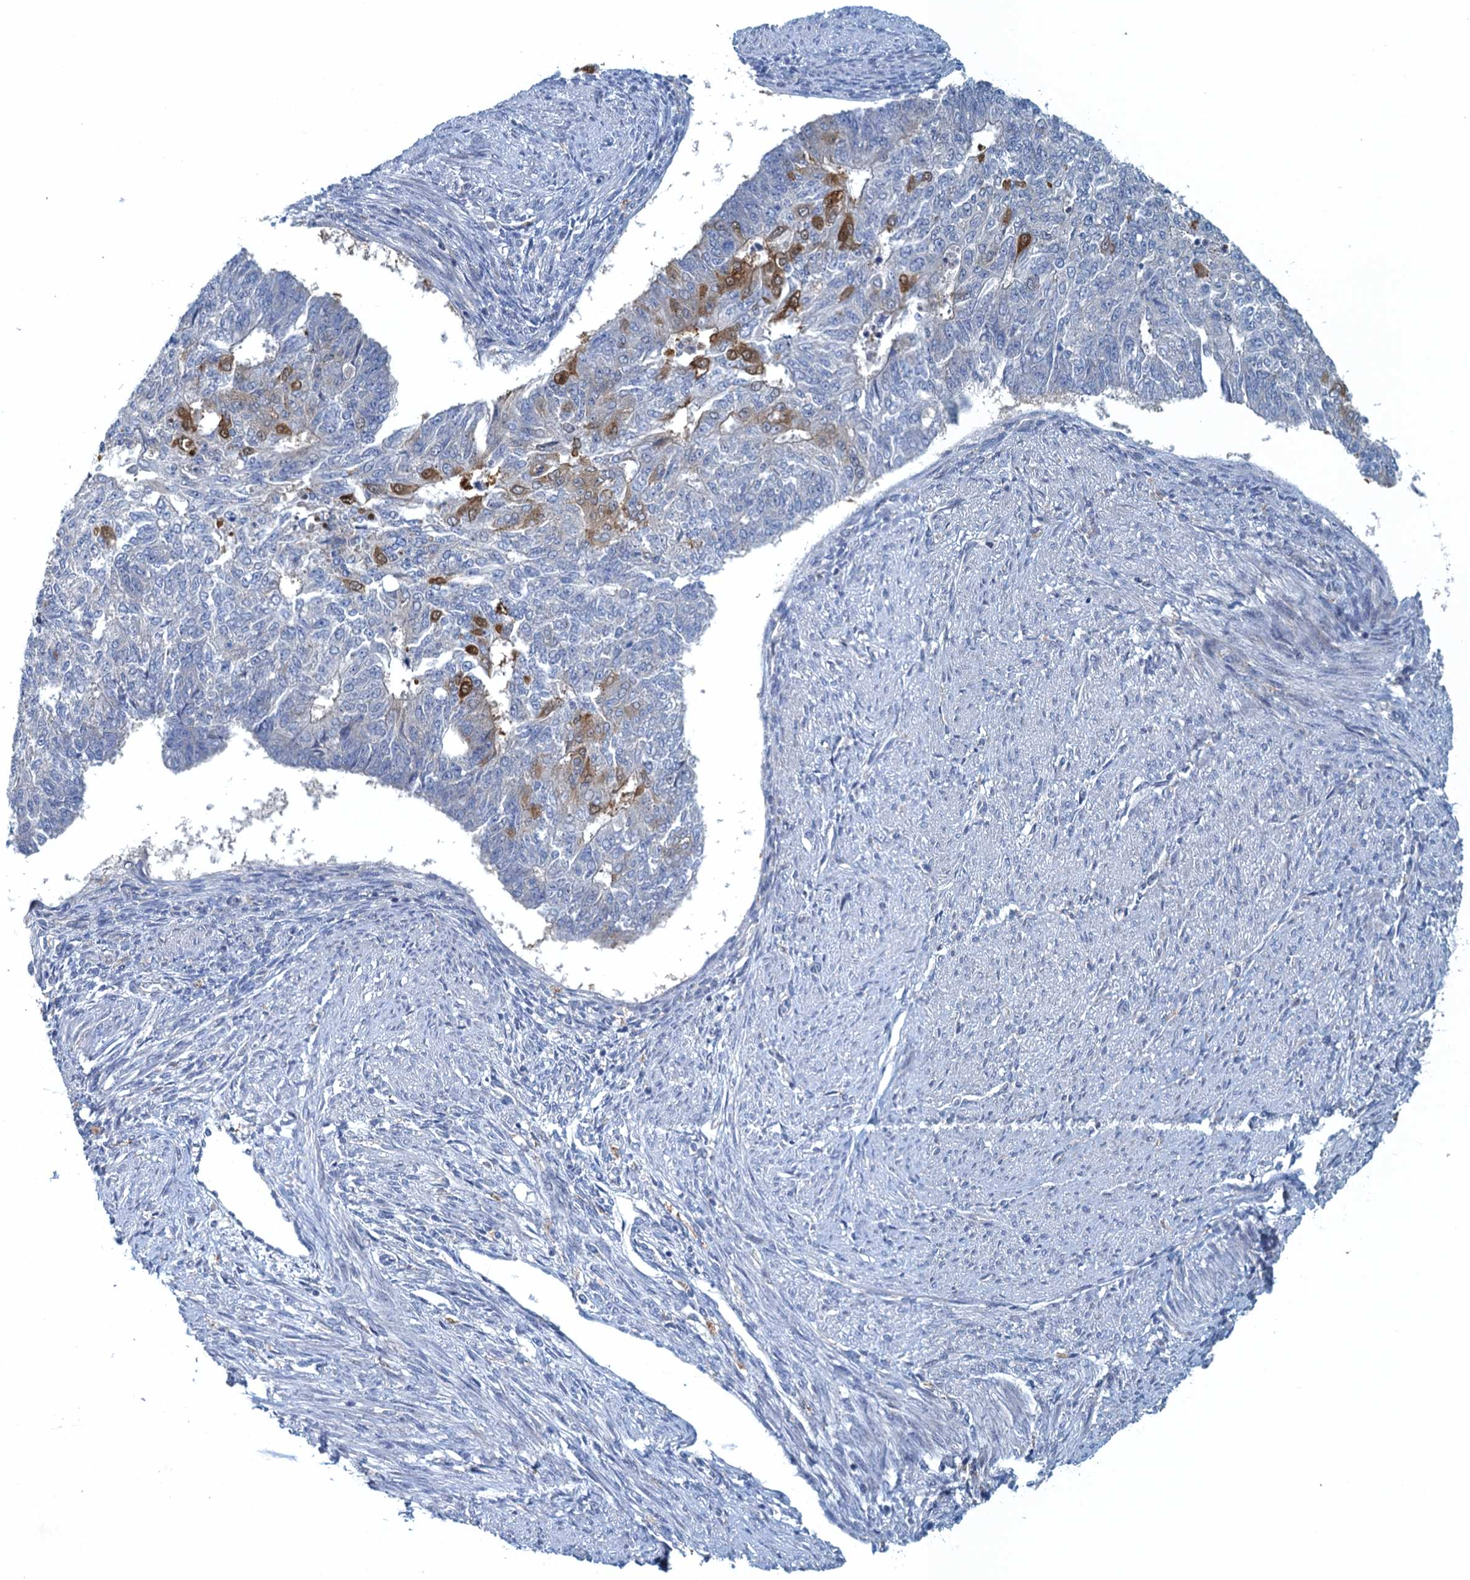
{"staining": {"intensity": "moderate", "quantity": "<25%", "location": "cytoplasmic/membranous,nuclear"}, "tissue": "endometrial cancer", "cell_type": "Tumor cells", "image_type": "cancer", "snomed": [{"axis": "morphology", "description": "Adenocarcinoma, NOS"}, {"axis": "topography", "description": "Endometrium"}], "caption": "DAB (3,3'-diaminobenzidine) immunohistochemical staining of endometrial cancer demonstrates moderate cytoplasmic/membranous and nuclear protein expression in approximately <25% of tumor cells.", "gene": "NCKAP1L", "patient": {"sex": "female", "age": 32}}